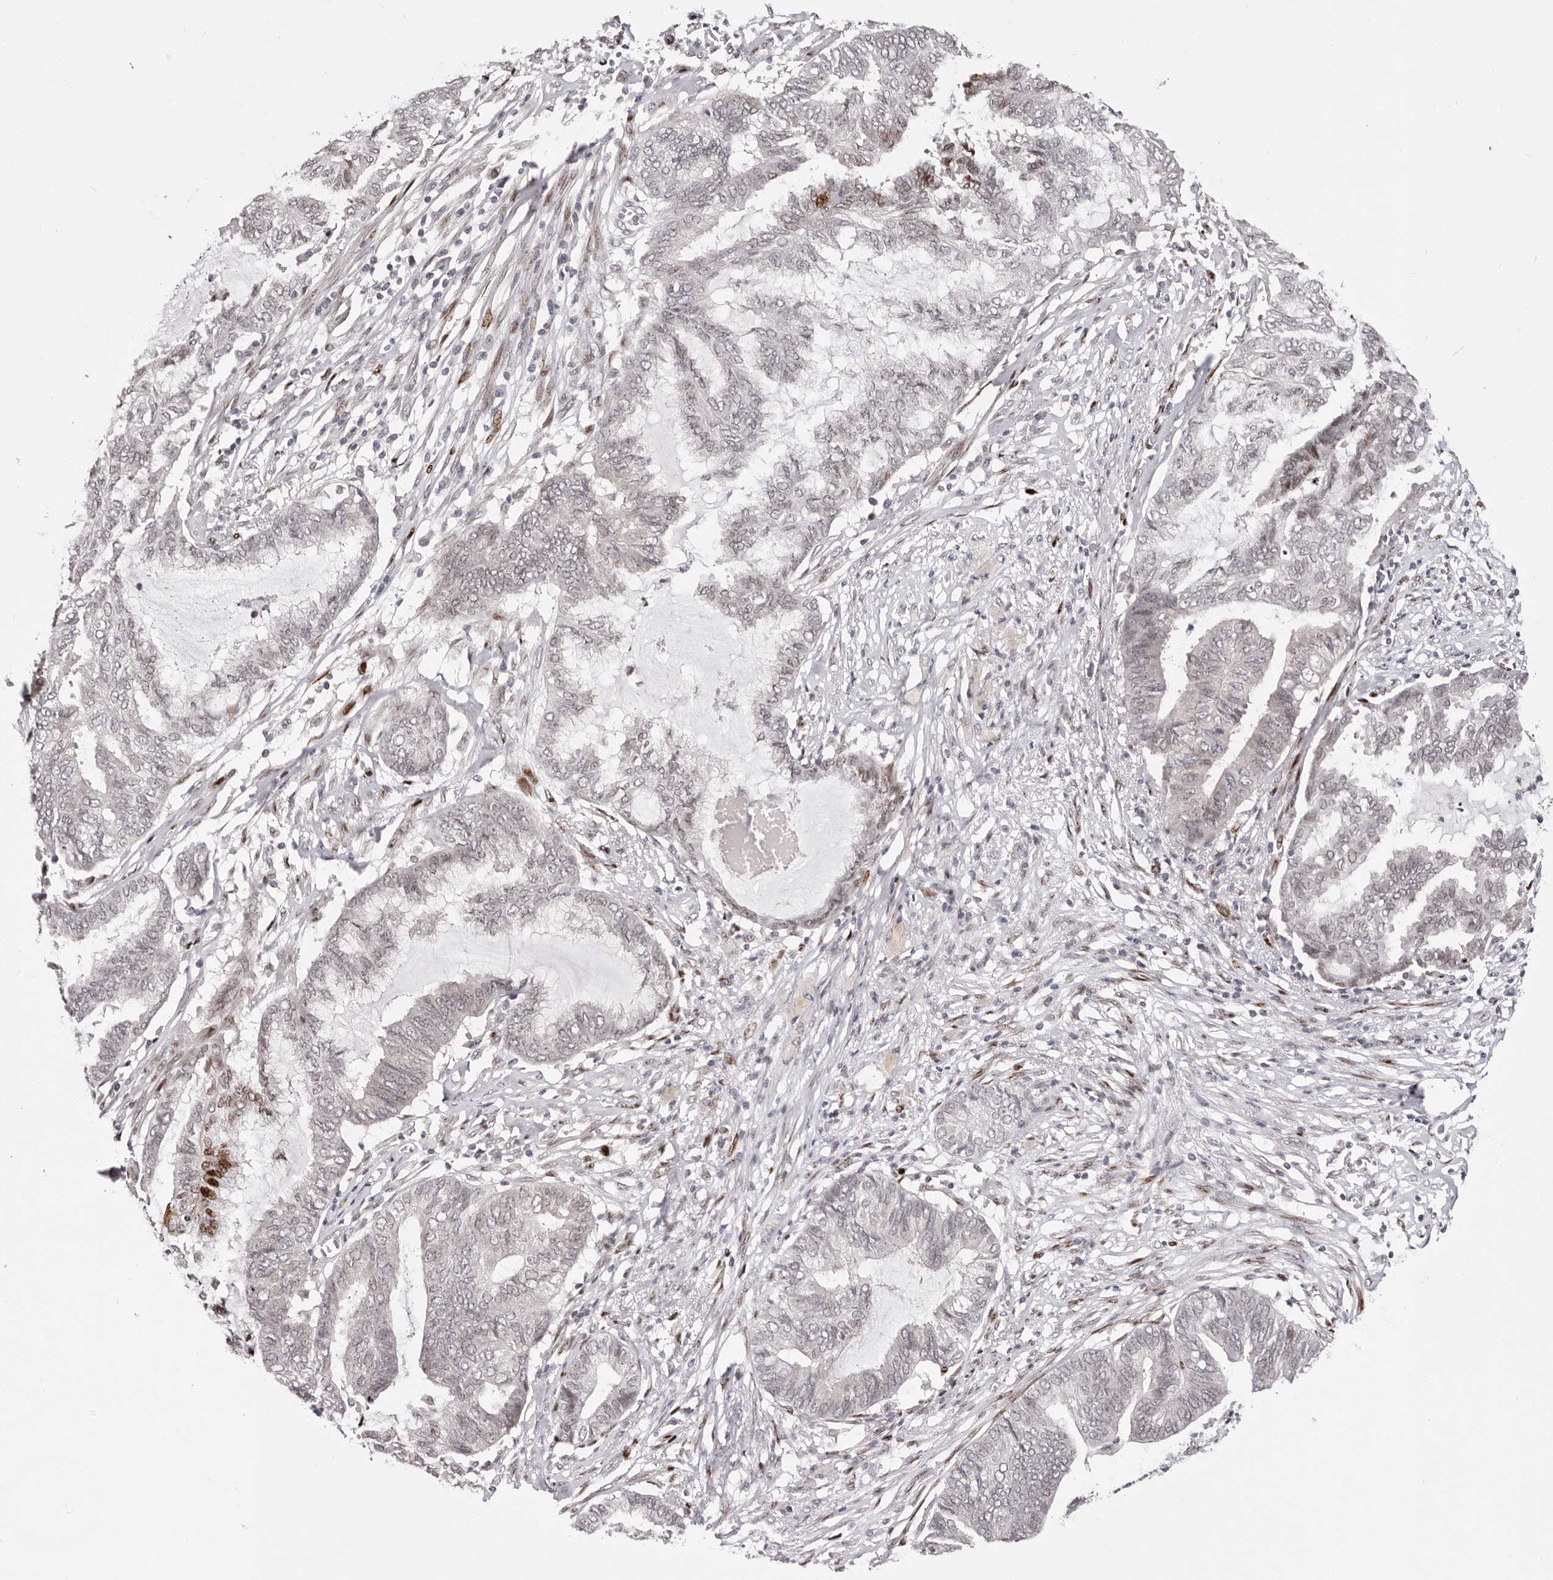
{"staining": {"intensity": "moderate", "quantity": "<25%", "location": "nuclear"}, "tissue": "endometrial cancer", "cell_type": "Tumor cells", "image_type": "cancer", "snomed": [{"axis": "morphology", "description": "Adenocarcinoma, NOS"}, {"axis": "topography", "description": "Endometrium"}], "caption": "Brown immunohistochemical staining in endometrial cancer (adenocarcinoma) displays moderate nuclear positivity in about <25% of tumor cells.", "gene": "NUP153", "patient": {"sex": "female", "age": 86}}